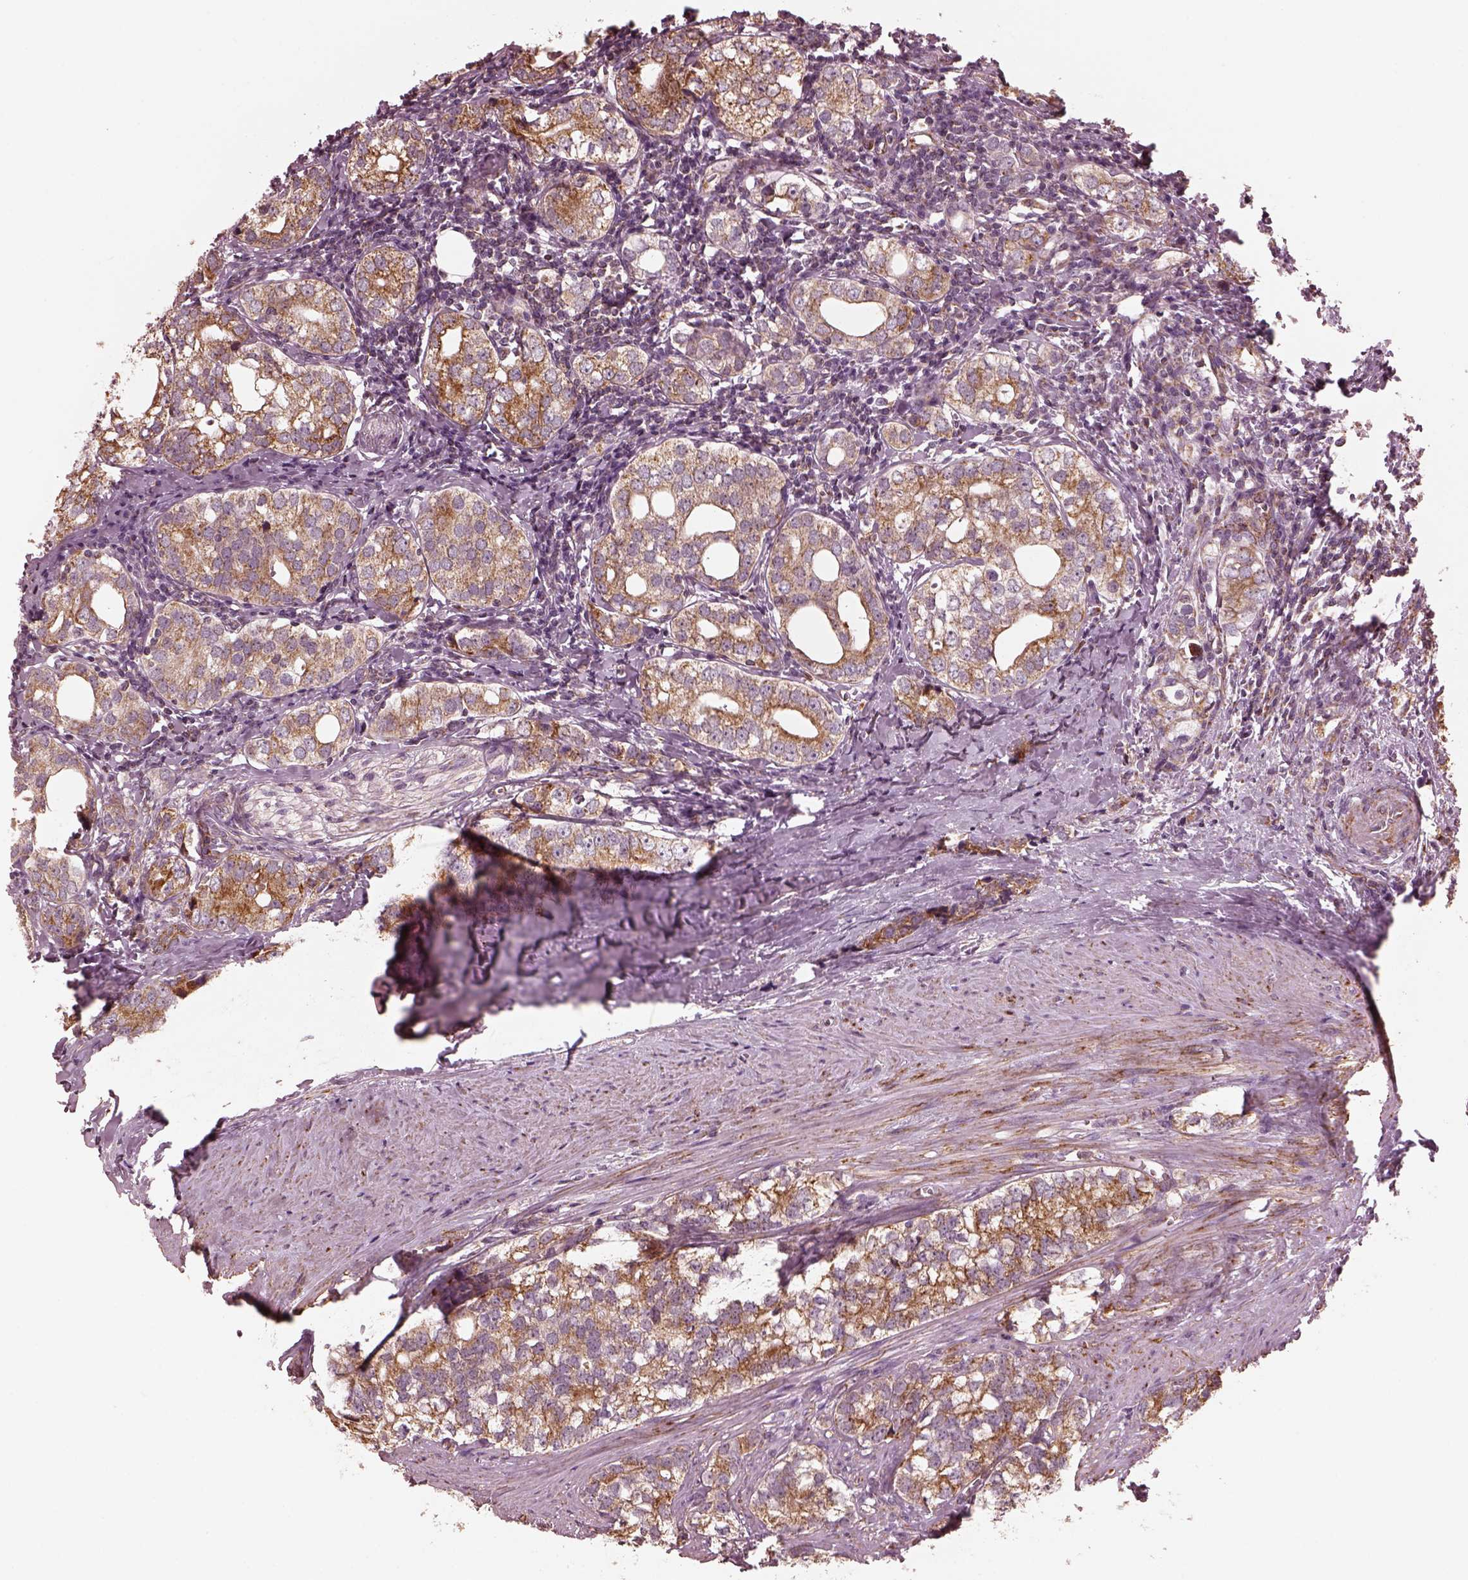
{"staining": {"intensity": "moderate", "quantity": ">75%", "location": "cytoplasmic/membranous"}, "tissue": "prostate cancer", "cell_type": "Tumor cells", "image_type": "cancer", "snomed": [{"axis": "morphology", "description": "Adenocarcinoma, NOS"}, {"axis": "topography", "description": "Prostate and seminal vesicle, NOS"}], "caption": "Immunohistochemistry of human adenocarcinoma (prostate) shows medium levels of moderate cytoplasmic/membranous staining in approximately >75% of tumor cells.", "gene": "NDUFB10", "patient": {"sex": "male", "age": 63}}